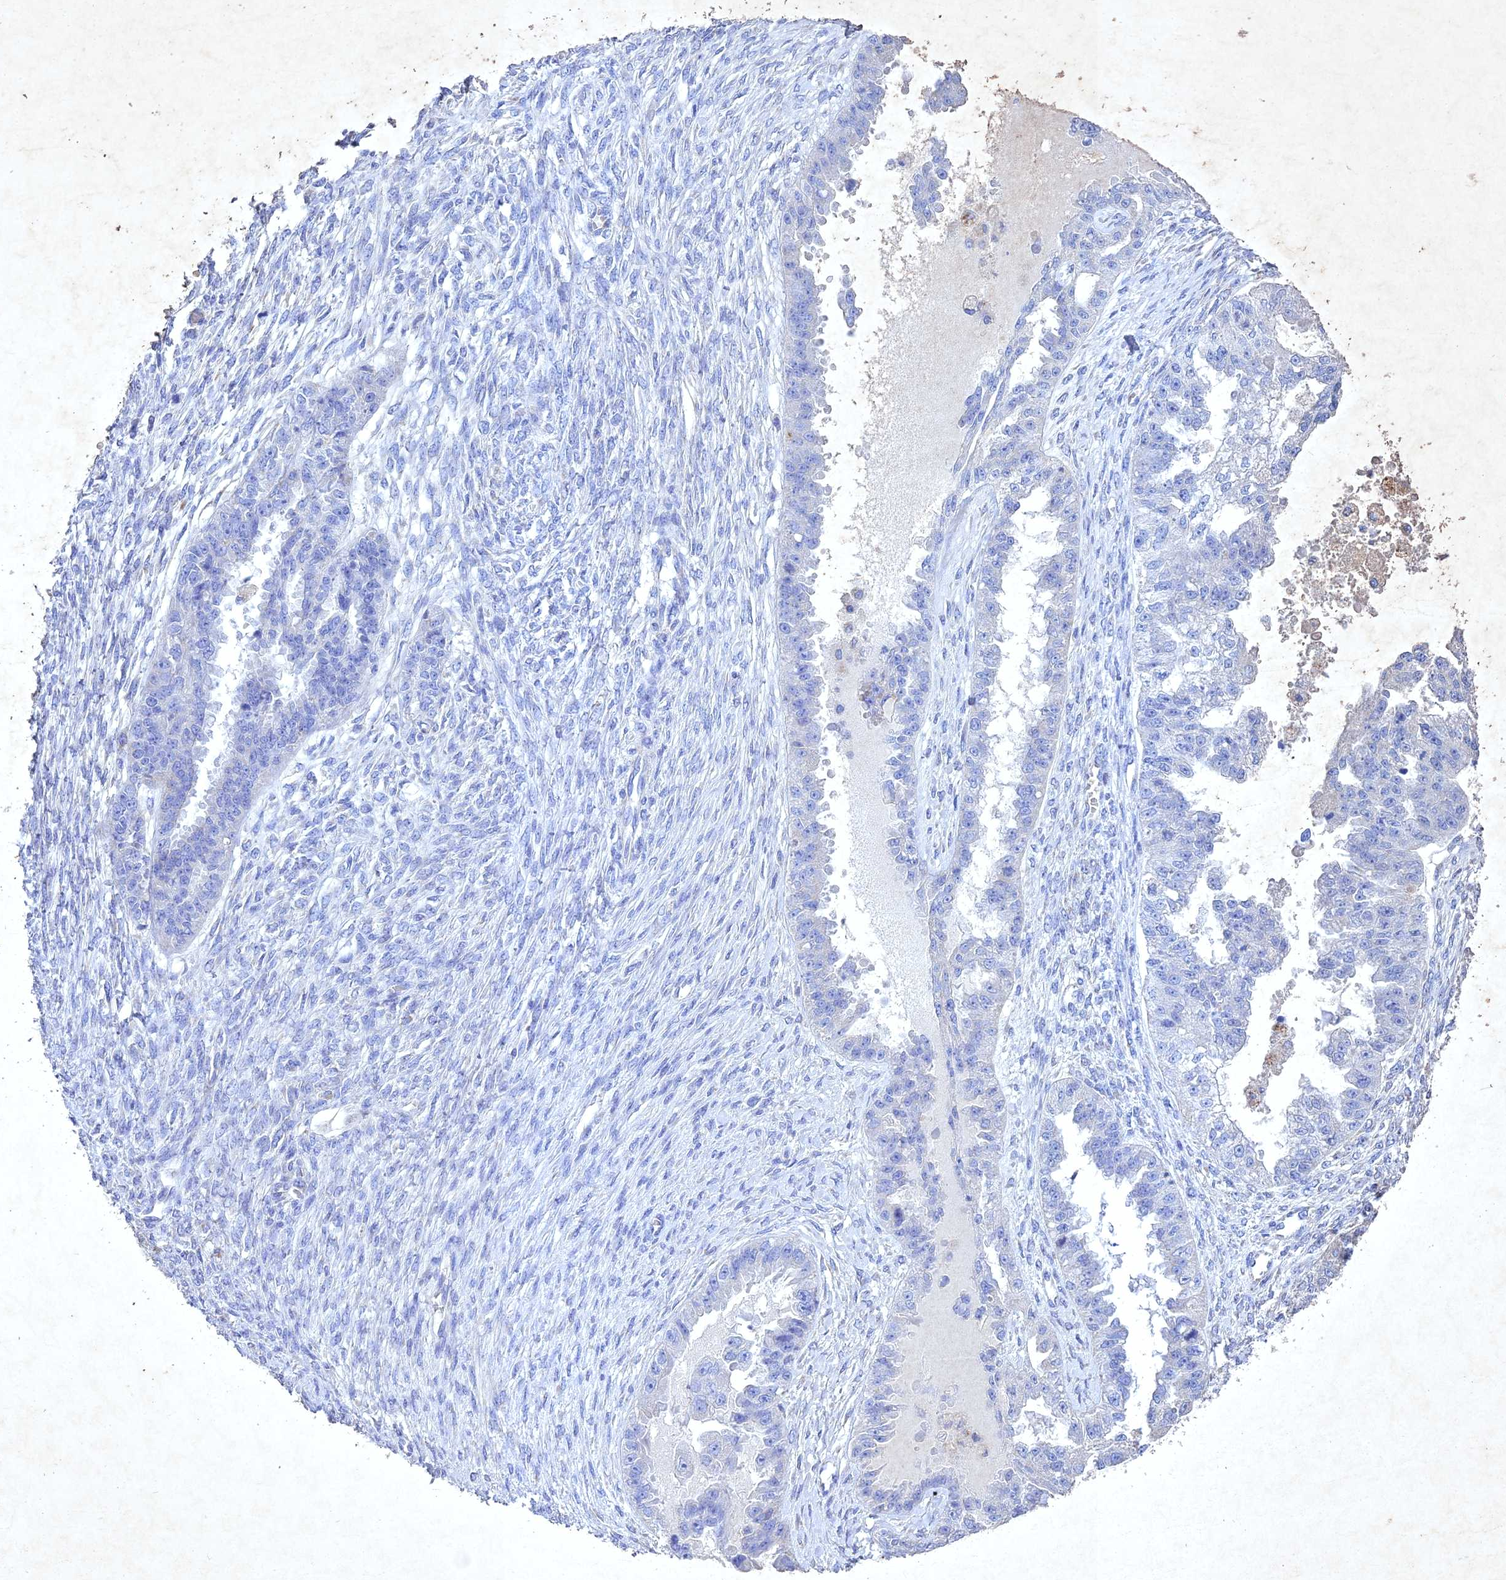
{"staining": {"intensity": "negative", "quantity": "none", "location": "none"}, "tissue": "ovarian cancer", "cell_type": "Tumor cells", "image_type": "cancer", "snomed": [{"axis": "morphology", "description": "Cystadenocarcinoma, serous, NOS"}, {"axis": "topography", "description": "Ovary"}], "caption": "This is an immunohistochemistry micrograph of human ovarian cancer. There is no staining in tumor cells.", "gene": "NDUFV1", "patient": {"sex": "female", "age": 58}}